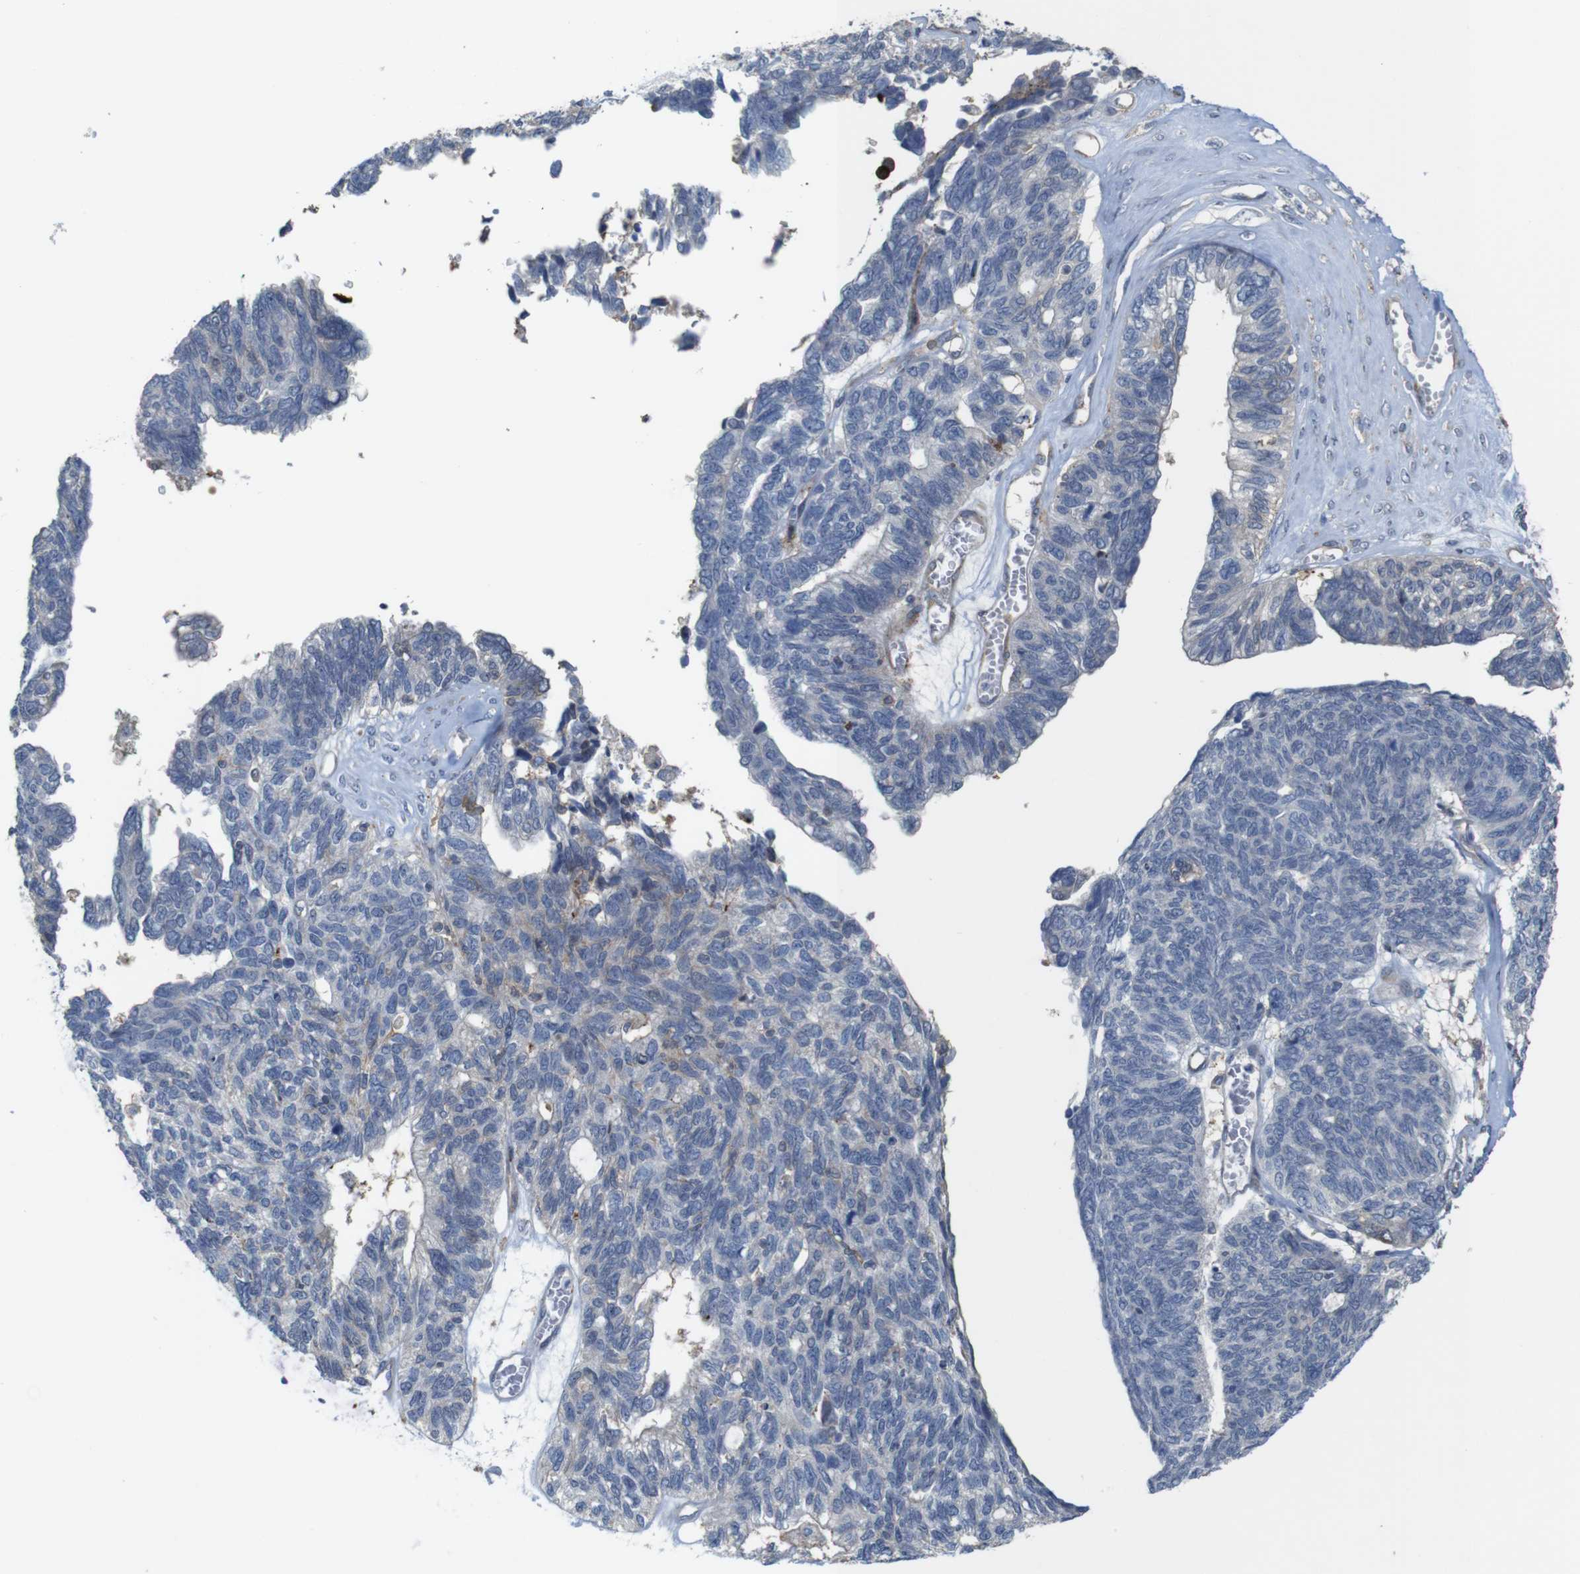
{"staining": {"intensity": "negative", "quantity": "none", "location": "none"}, "tissue": "ovarian cancer", "cell_type": "Tumor cells", "image_type": "cancer", "snomed": [{"axis": "morphology", "description": "Cystadenocarcinoma, serous, NOS"}, {"axis": "topography", "description": "Ovary"}], "caption": "The IHC photomicrograph has no significant positivity in tumor cells of ovarian cancer tissue.", "gene": "PCOLCE2", "patient": {"sex": "female", "age": 79}}